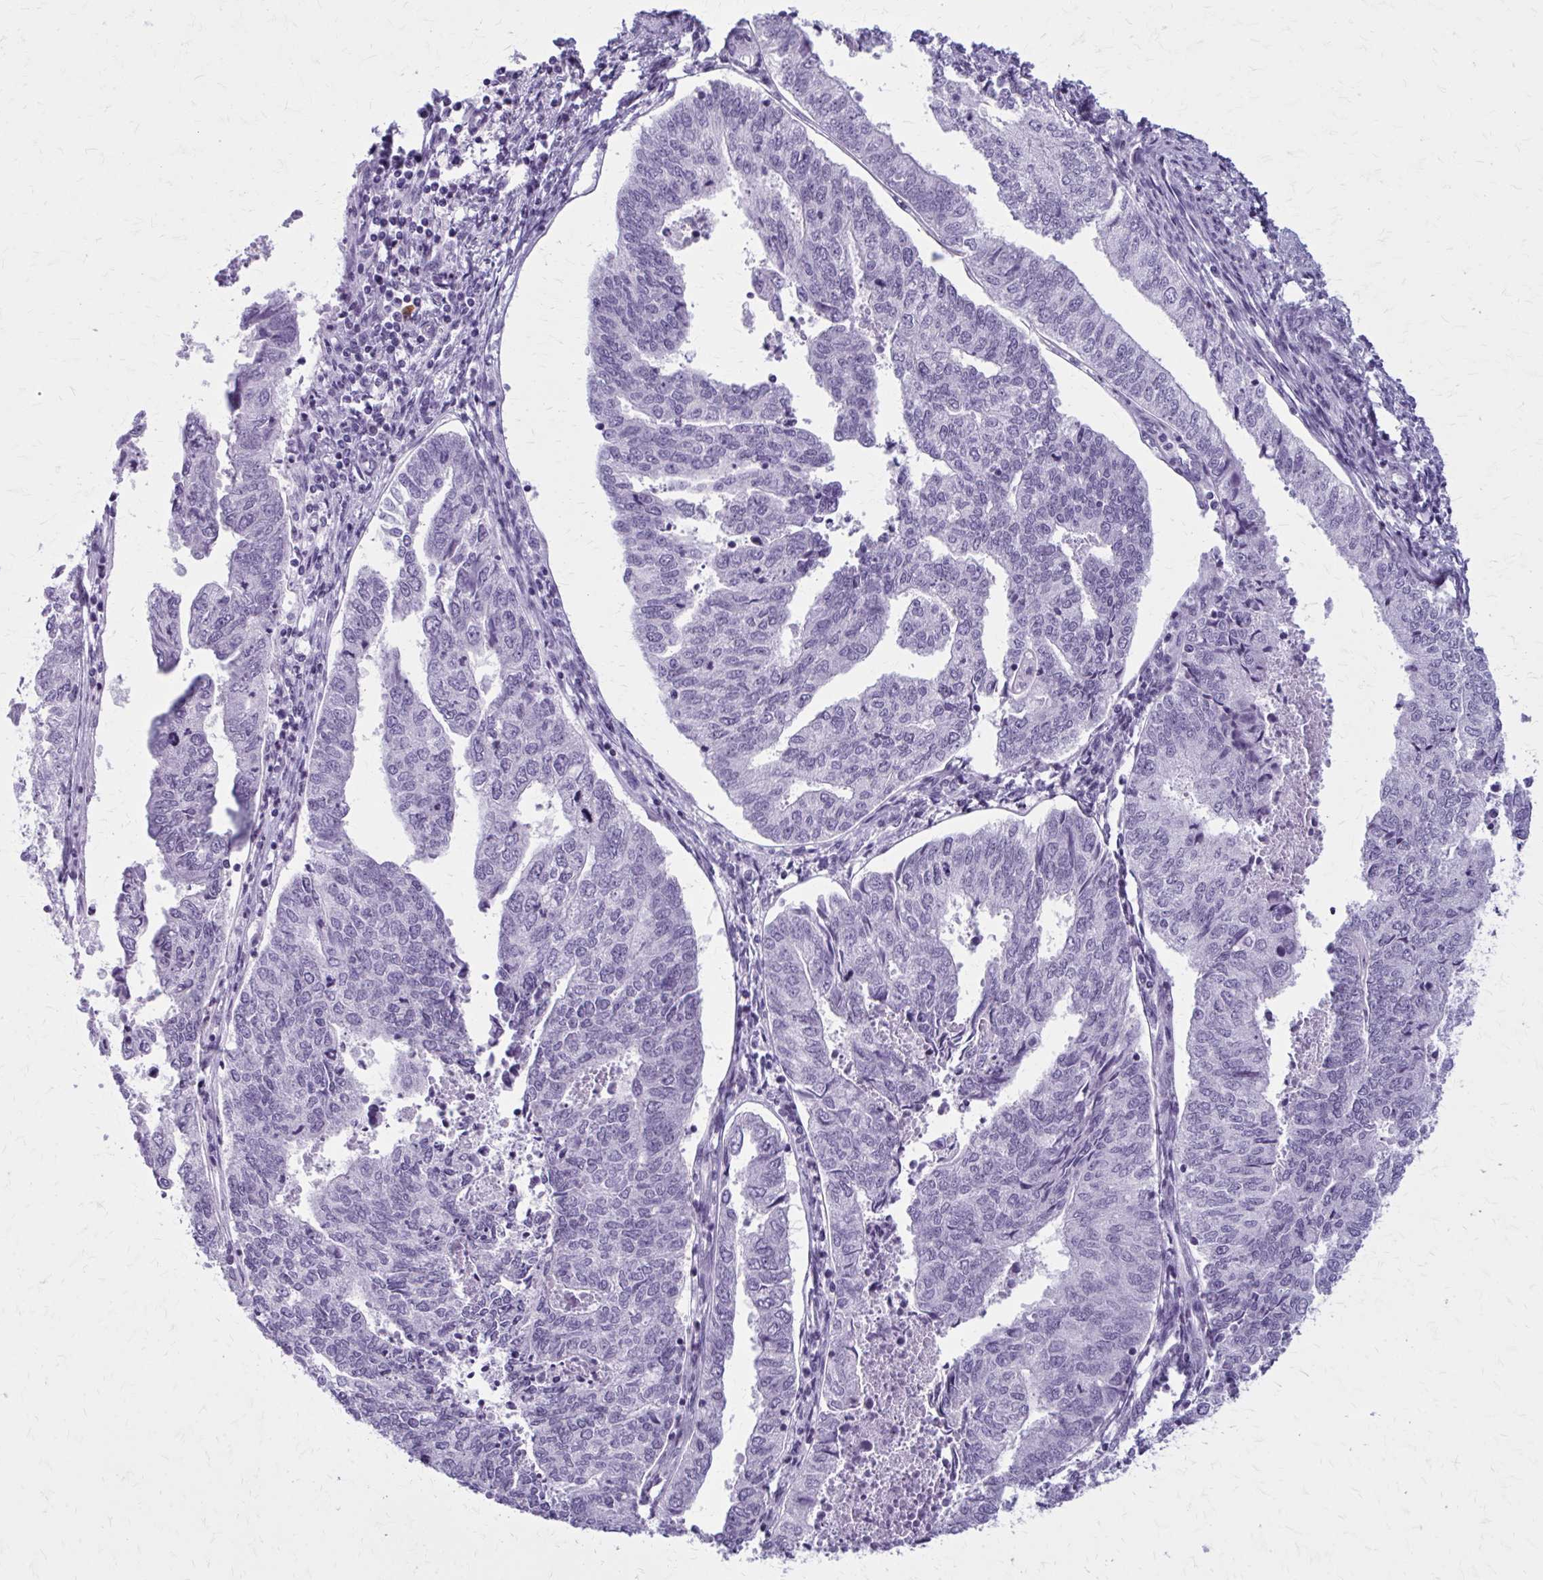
{"staining": {"intensity": "negative", "quantity": "none", "location": "none"}, "tissue": "endometrial cancer", "cell_type": "Tumor cells", "image_type": "cancer", "snomed": [{"axis": "morphology", "description": "Adenocarcinoma, NOS"}, {"axis": "topography", "description": "Endometrium"}], "caption": "This is an IHC histopathology image of human endometrial cancer. There is no staining in tumor cells.", "gene": "ZDHHC7", "patient": {"sex": "female", "age": 73}}